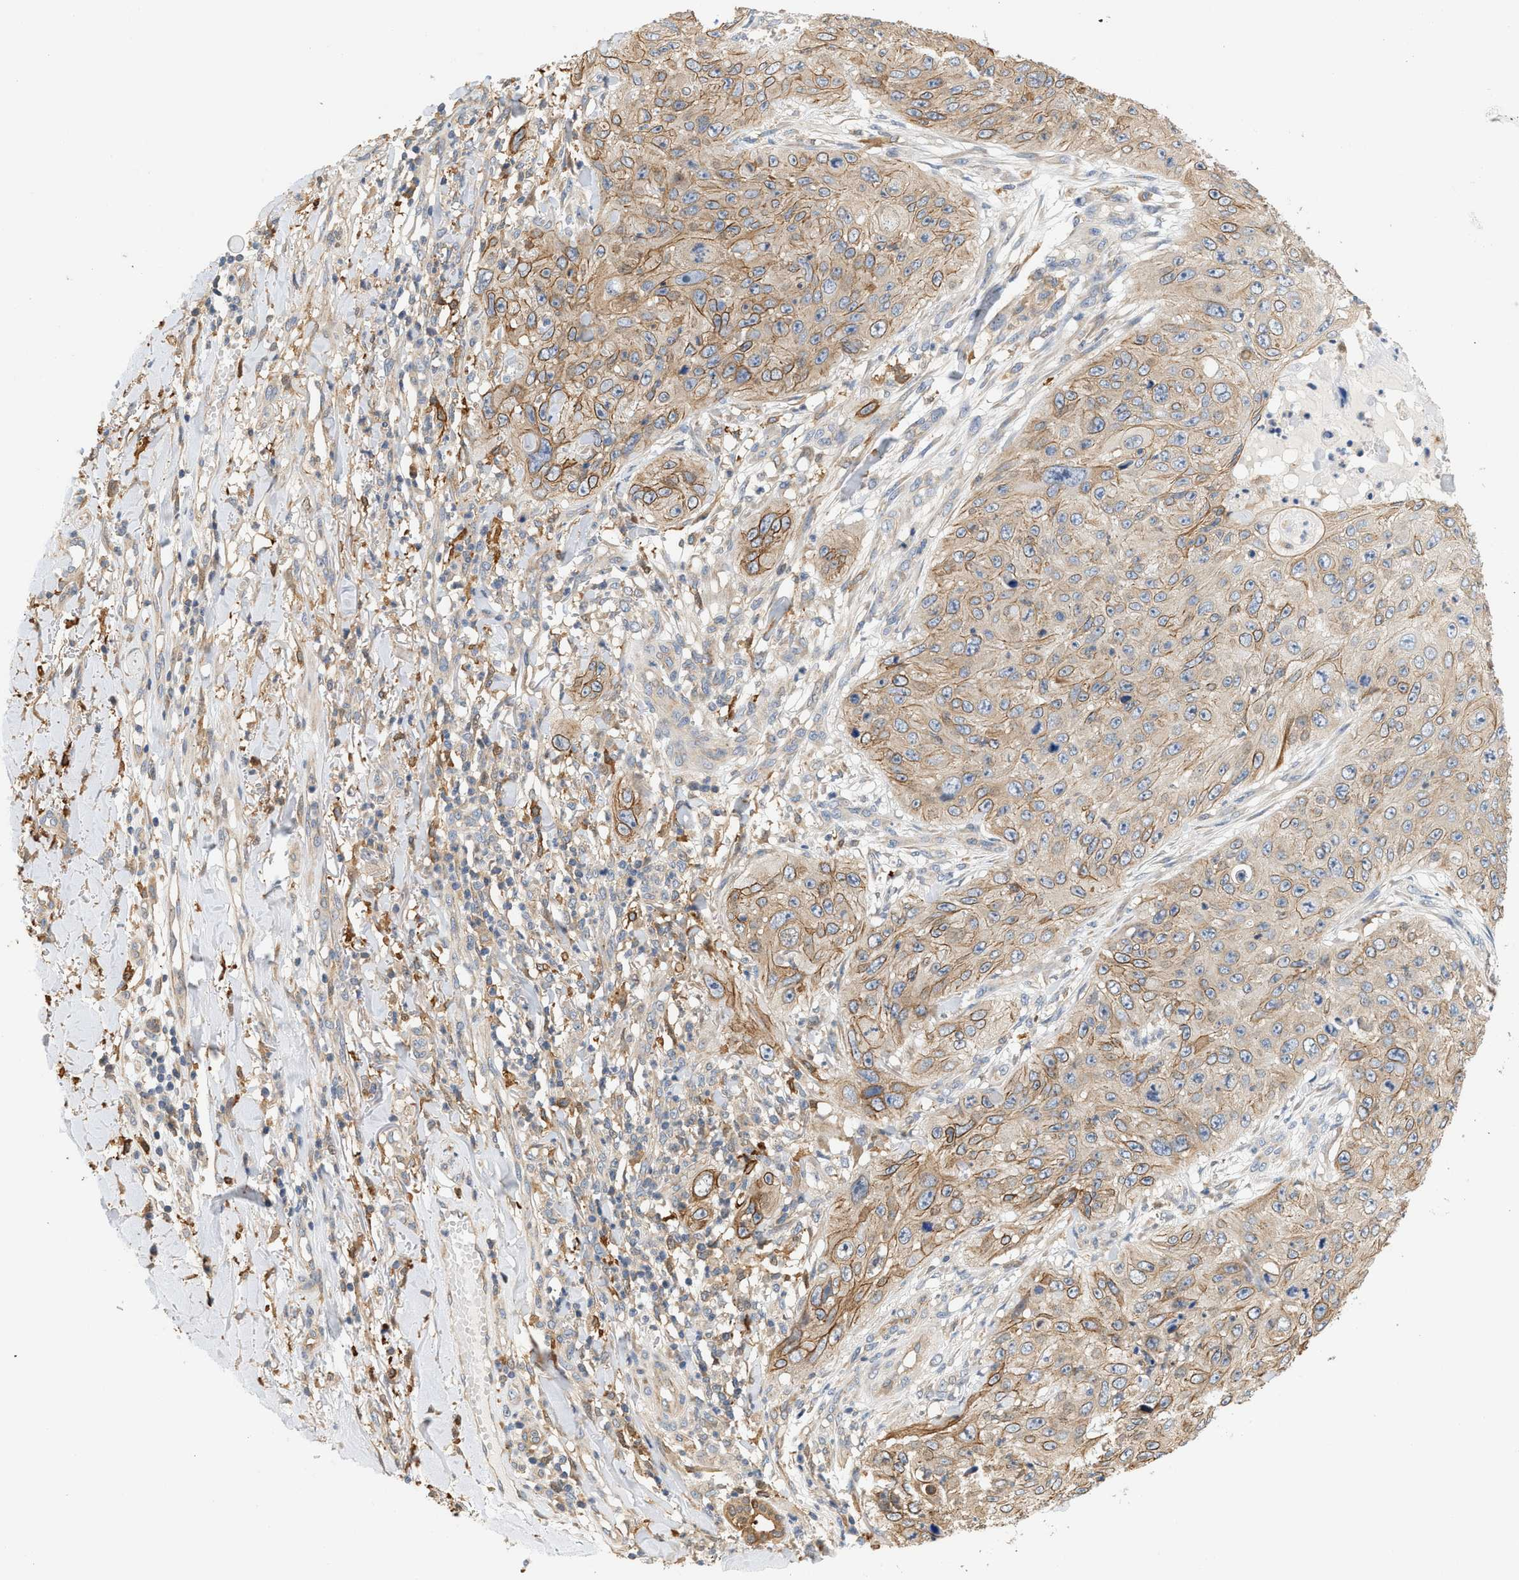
{"staining": {"intensity": "weak", "quantity": ">75%", "location": "cytoplasmic/membranous"}, "tissue": "skin cancer", "cell_type": "Tumor cells", "image_type": "cancer", "snomed": [{"axis": "morphology", "description": "Squamous cell carcinoma, NOS"}, {"axis": "topography", "description": "Skin"}], "caption": "About >75% of tumor cells in skin cancer demonstrate weak cytoplasmic/membranous protein expression as visualized by brown immunohistochemical staining.", "gene": "CTXN1", "patient": {"sex": "female", "age": 80}}